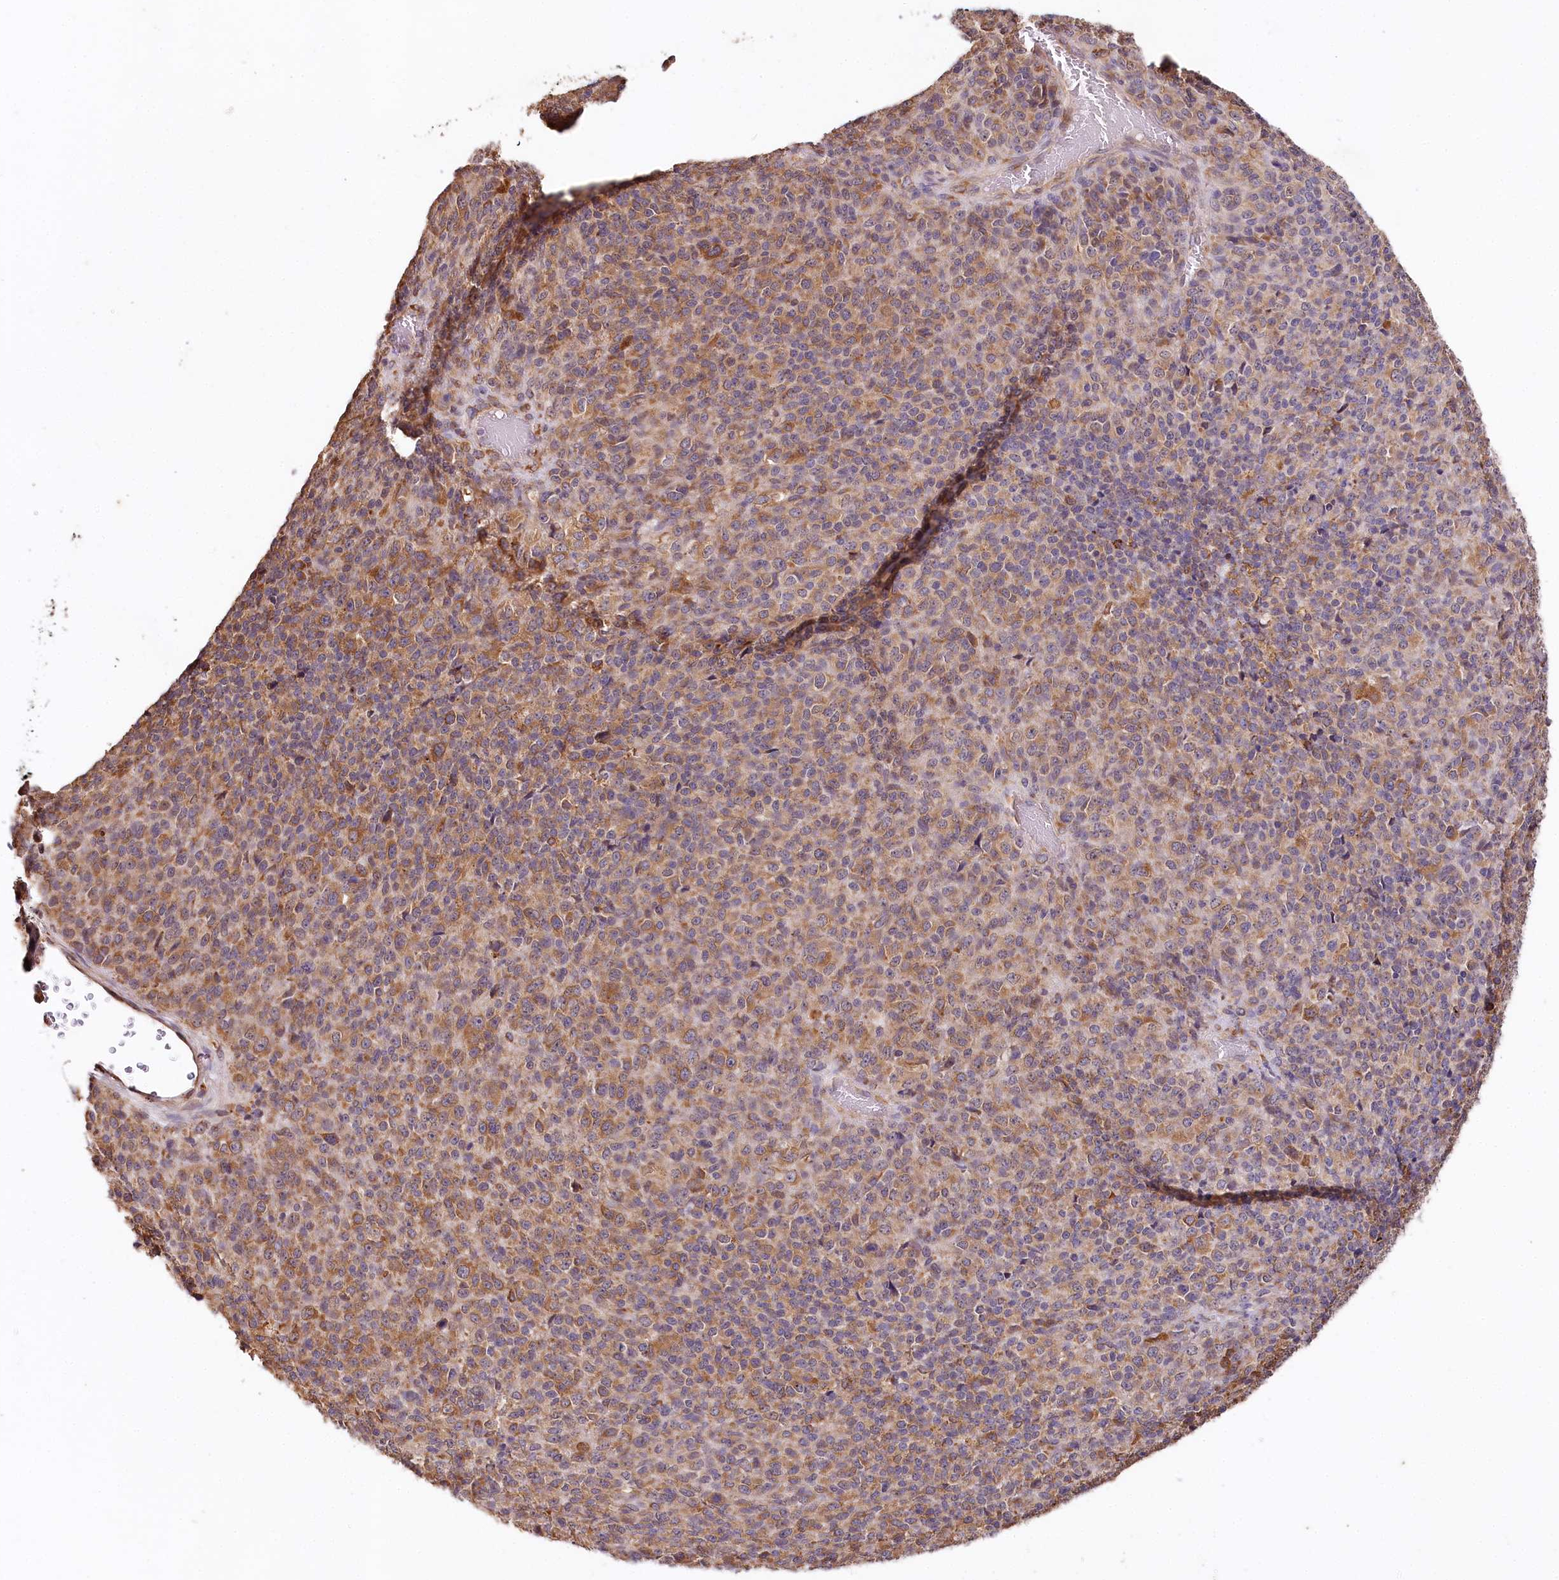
{"staining": {"intensity": "strong", "quantity": "25%-75%", "location": "cytoplasmic/membranous"}, "tissue": "melanoma", "cell_type": "Tumor cells", "image_type": "cancer", "snomed": [{"axis": "morphology", "description": "Malignant melanoma, Metastatic site"}, {"axis": "topography", "description": "Brain"}], "caption": "Human melanoma stained with a brown dye reveals strong cytoplasmic/membranous positive positivity in approximately 25%-75% of tumor cells.", "gene": "VEGFA", "patient": {"sex": "female", "age": 56}}